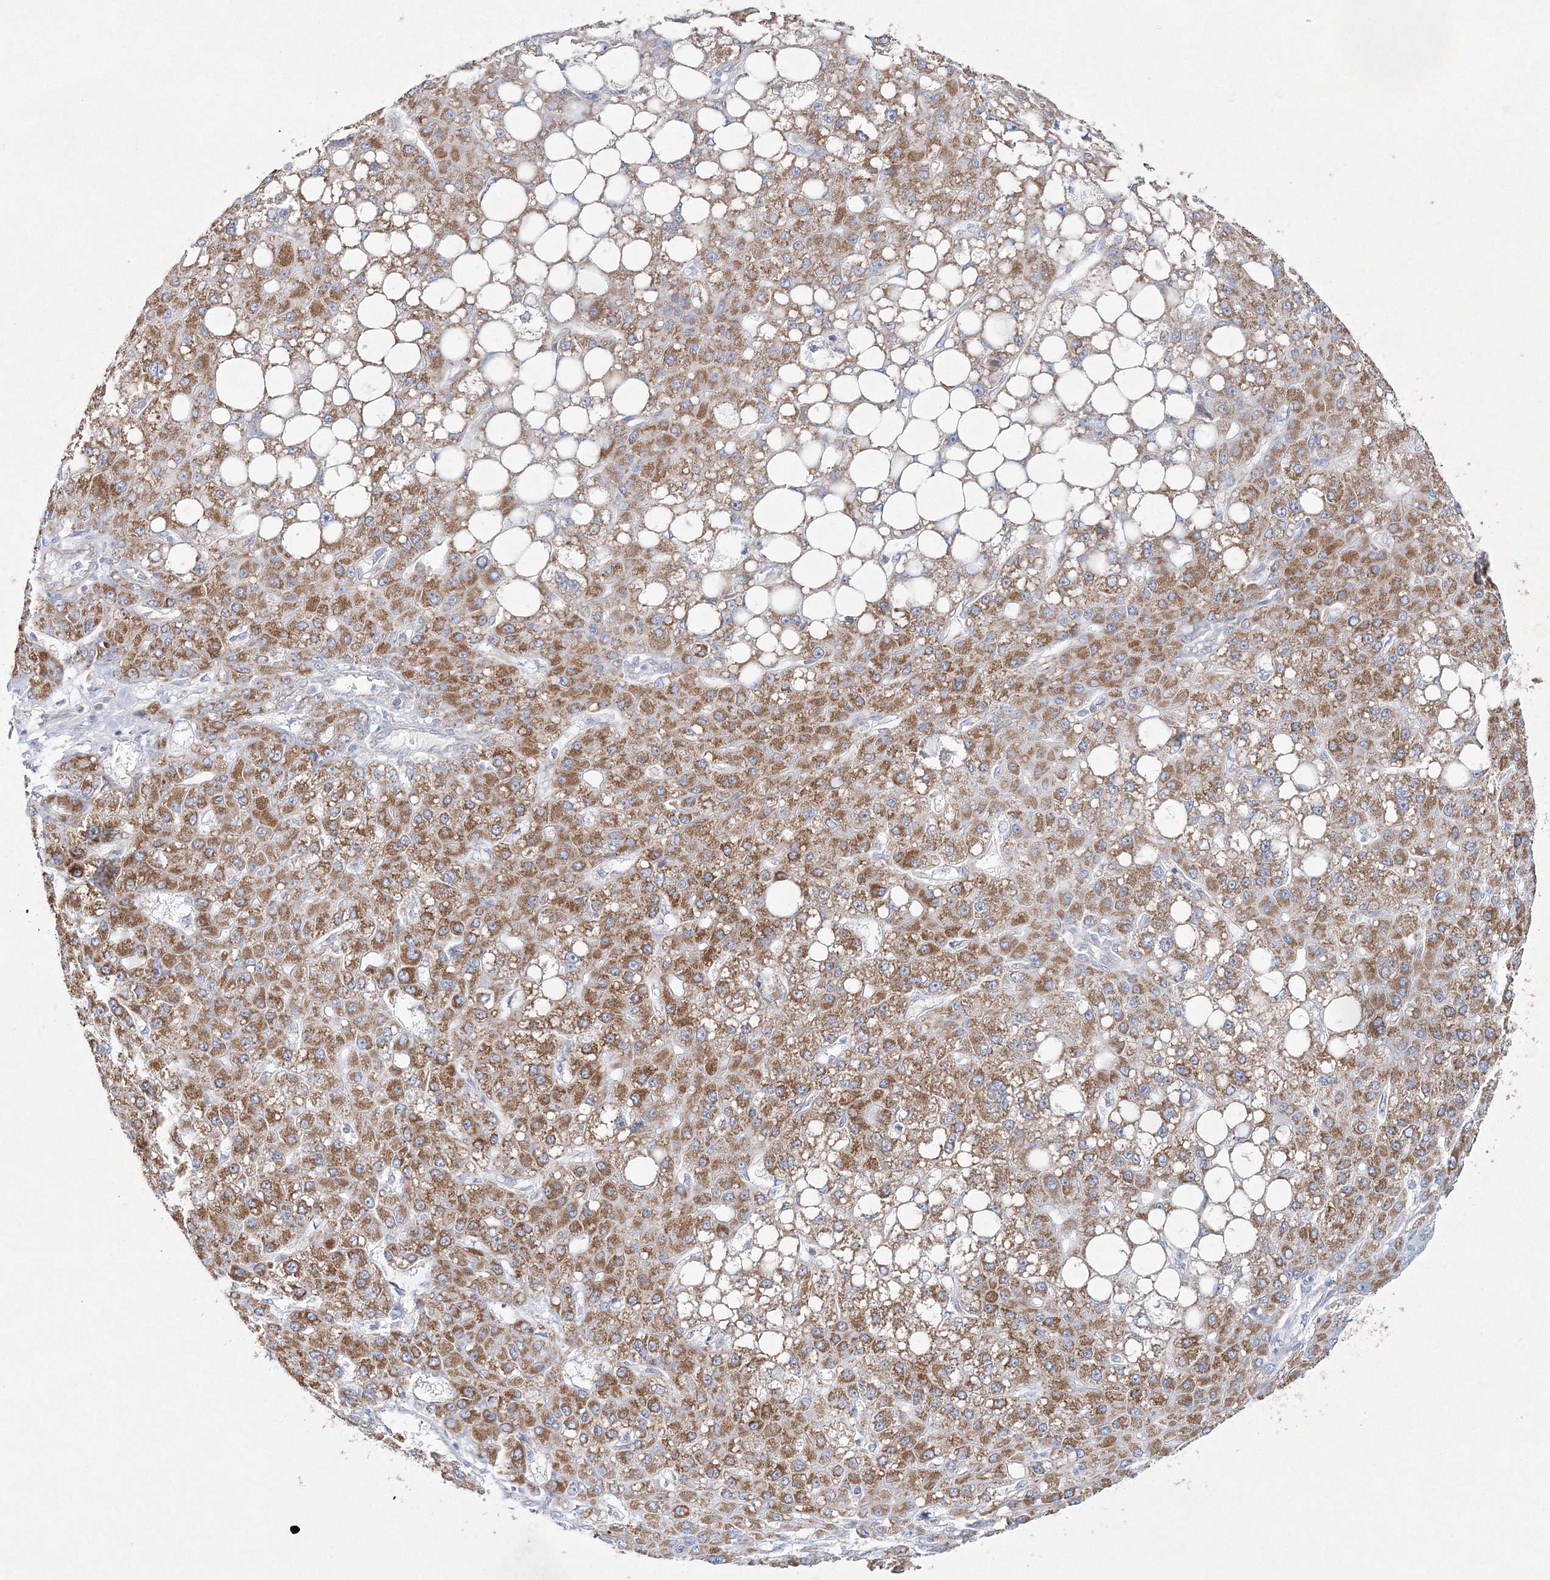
{"staining": {"intensity": "moderate", "quantity": ">75%", "location": "cytoplasmic/membranous"}, "tissue": "liver cancer", "cell_type": "Tumor cells", "image_type": "cancer", "snomed": [{"axis": "morphology", "description": "Carcinoma, Hepatocellular, NOS"}, {"axis": "topography", "description": "Liver"}], "caption": "The photomicrograph reveals a brown stain indicating the presence of a protein in the cytoplasmic/membranous of tumor cells in liver cancer. (IHC, brightfield microscopy, high magnification).", "gene": "HIBCH", "patient": {"sex": "male", "age": 67}}